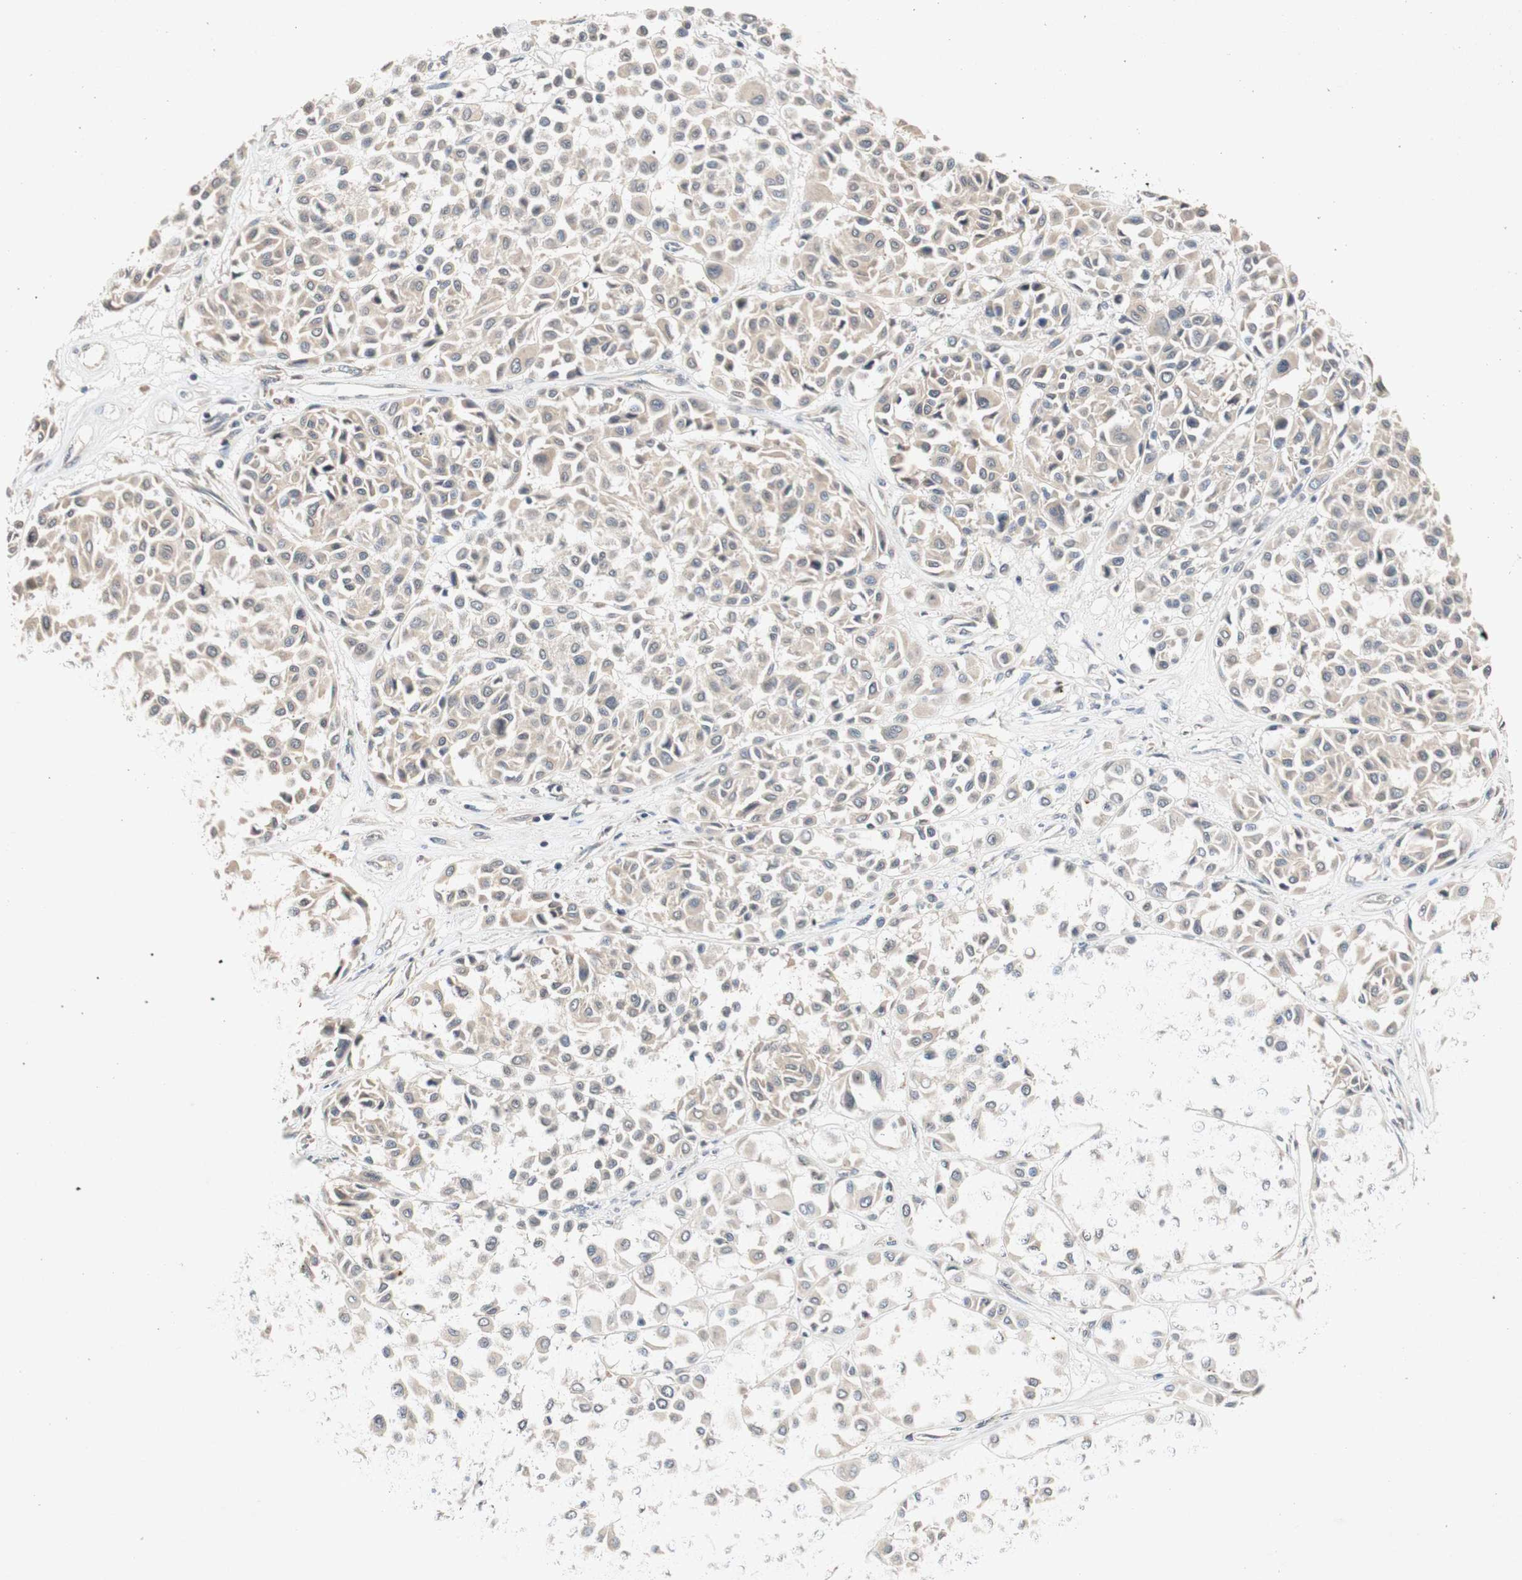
{"staining": {"intensity": "moderate", "quantity": ">75%", "location": "cytoplasmic/membranous"}, "tissue": "melanoma", "cell_type": "Tumor cells", "image_type": "cancer", "snomed": [{"axis": "morphology", "description": "Malignant melanoma, Metastatic site"}, {"axis": "topography", "description": "Soft tissue"}], "caption": "A medium amount of moderate cytoplasmic/membranous positivity is identified in approximately >75% of tumor cells in melanoma tissue.", "gene": "PIN1", "patient": {"sex": "male", "age": 41}}